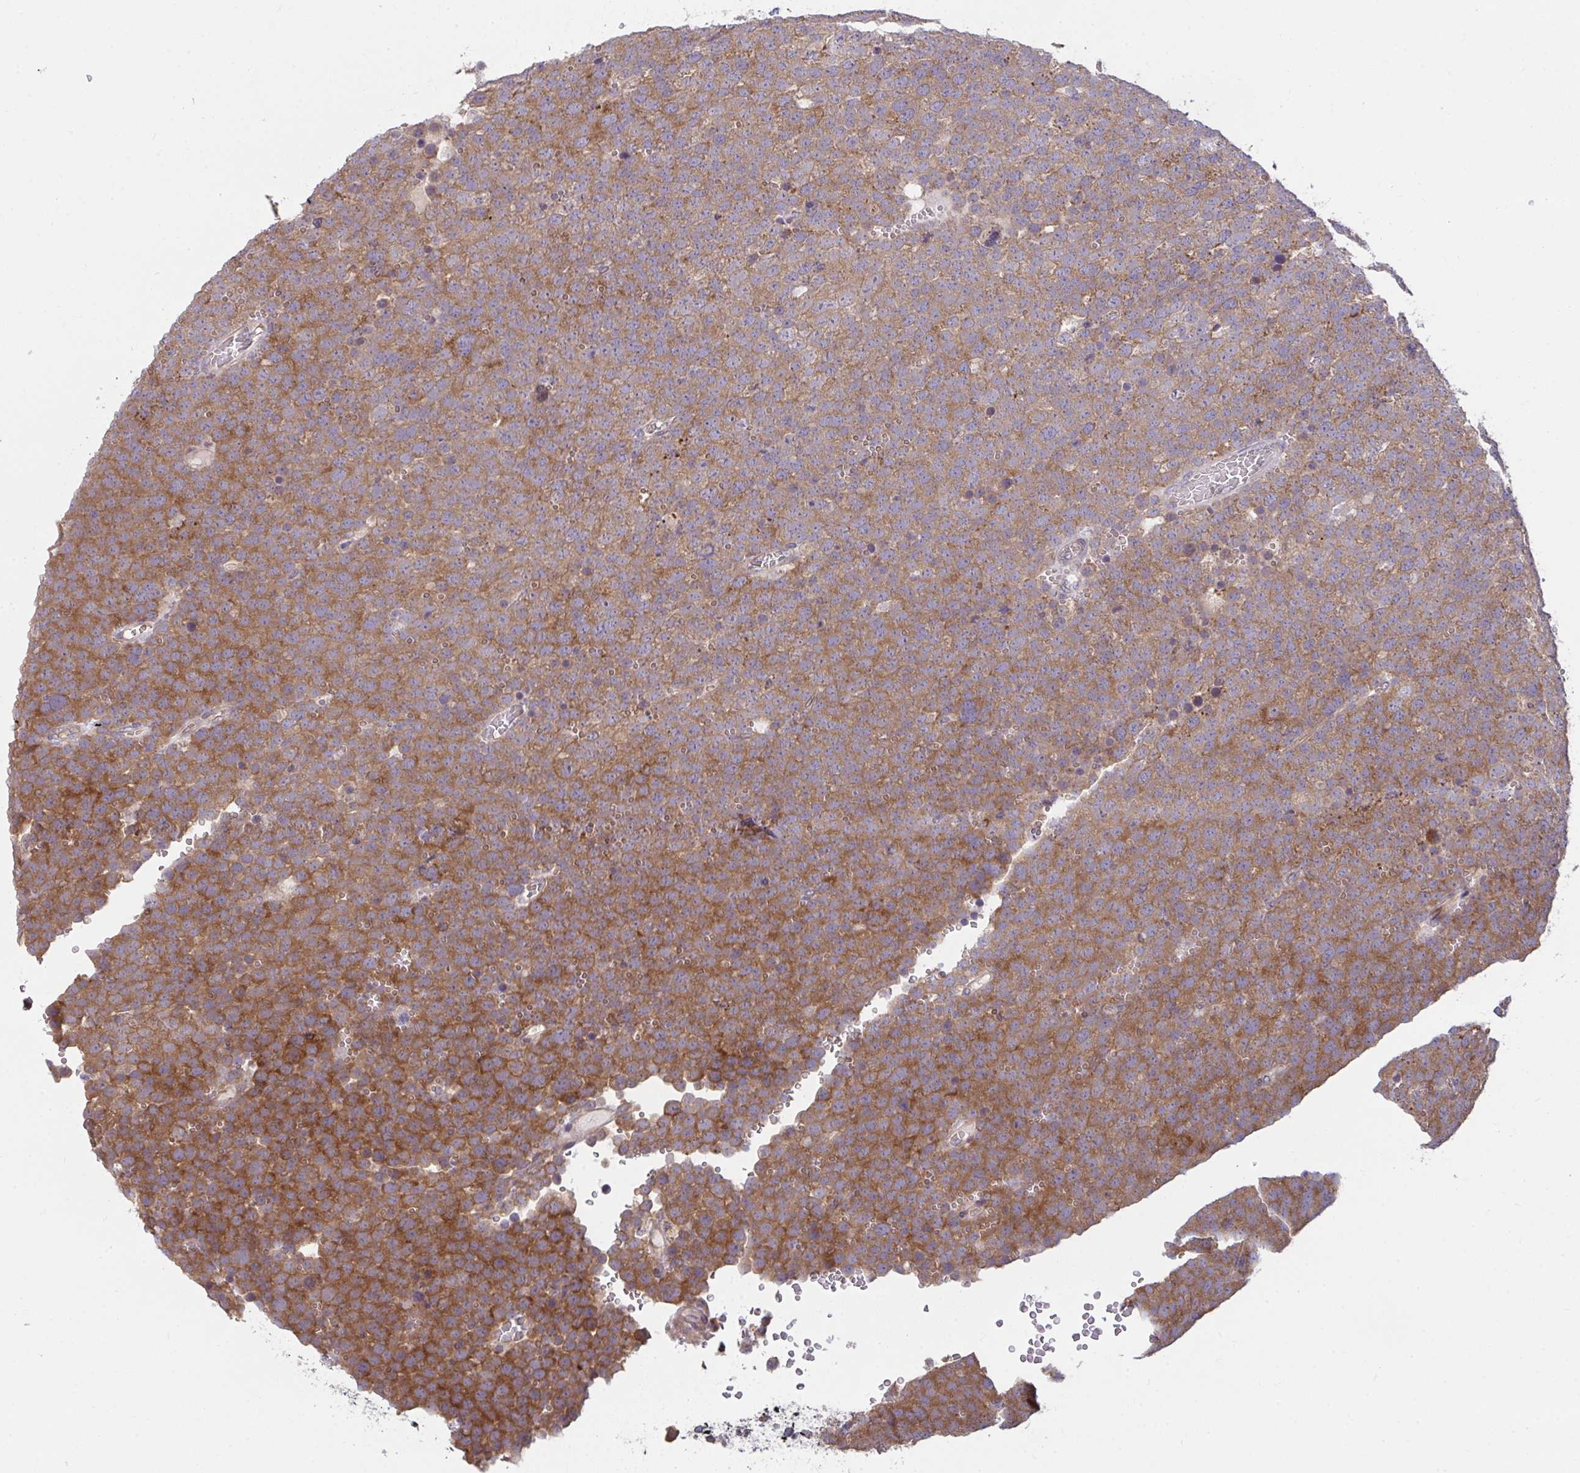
{"staining": {"intensity": "moderate", "quantity": ">75%", "location": "cytoplasmic/membranous"}, "tissue": "testis cancer", "cell_type": "Tumor cells", "image_type": "cancer", "snomed": [{"axis": "morphology", "description": "Seminoma, NOS"}, {"axis": "topography", "description": "Testis"}], "caption": "Moderate cytoplasmic/membranous expression is appreciated in approximately >75% of tumor cells in testis seminoma. (Stains: DAB in brown, nuclei in blue, Microscopy: brightfield microscopy at high magnification).", "gene": "CASP9", "patient": {"sex": "male", "age": 71}}